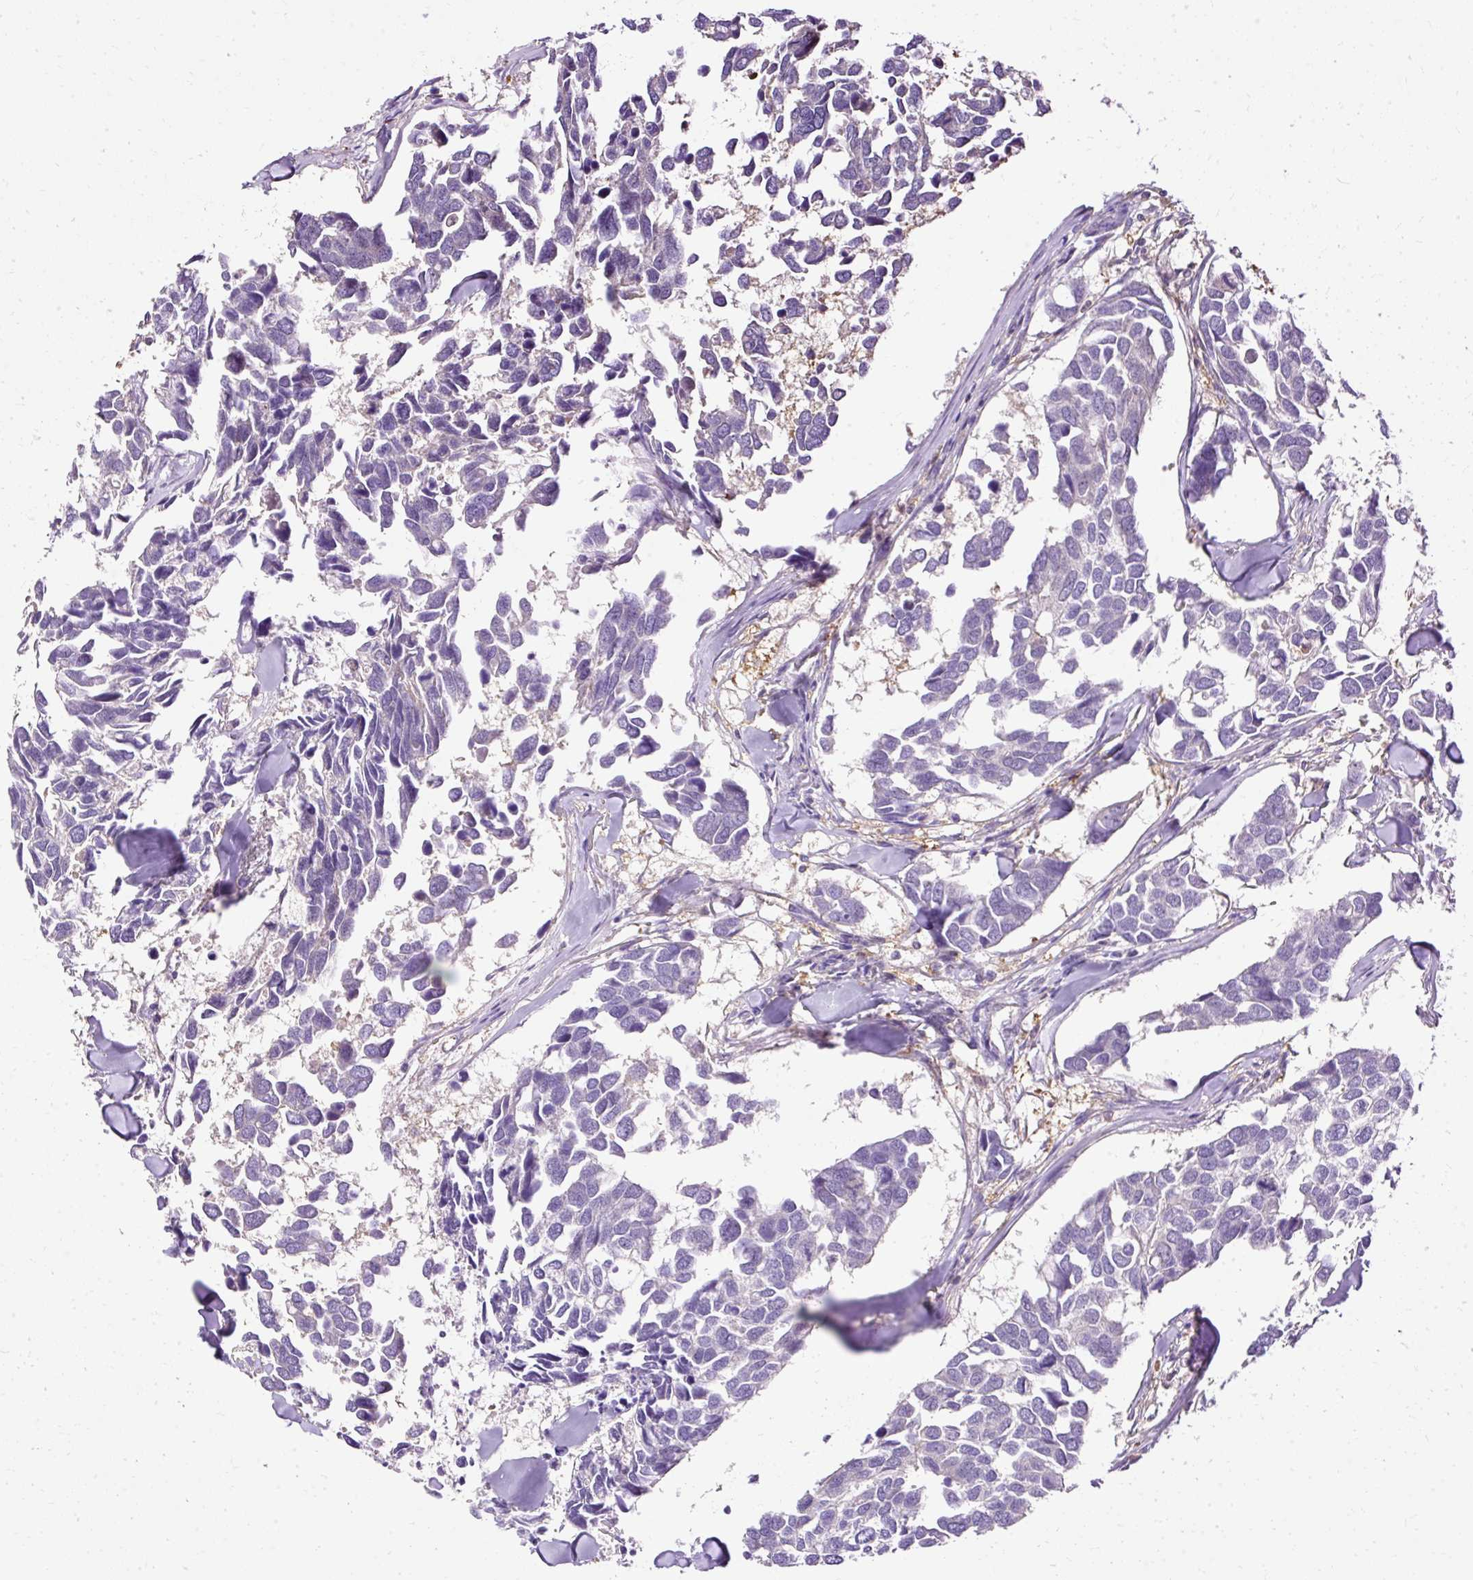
{"staining": {"intensity": "negative", "quantity": "none", "location": "none"}, "tissue": "breast cancer", "cell_type": "Tumor cells", "image_type": "cancer", "snomed": [{"axis": "morphology", "description": "Duct carcinoma"}, {"axis": "topography", "description": "Breast"}], "caption": "The histopathology image shows no staining of tumor cells in infiltrating ductal carcinoma (breast).", "gene": "TWF2", "patient": {"sex": "female", "age": 83}}